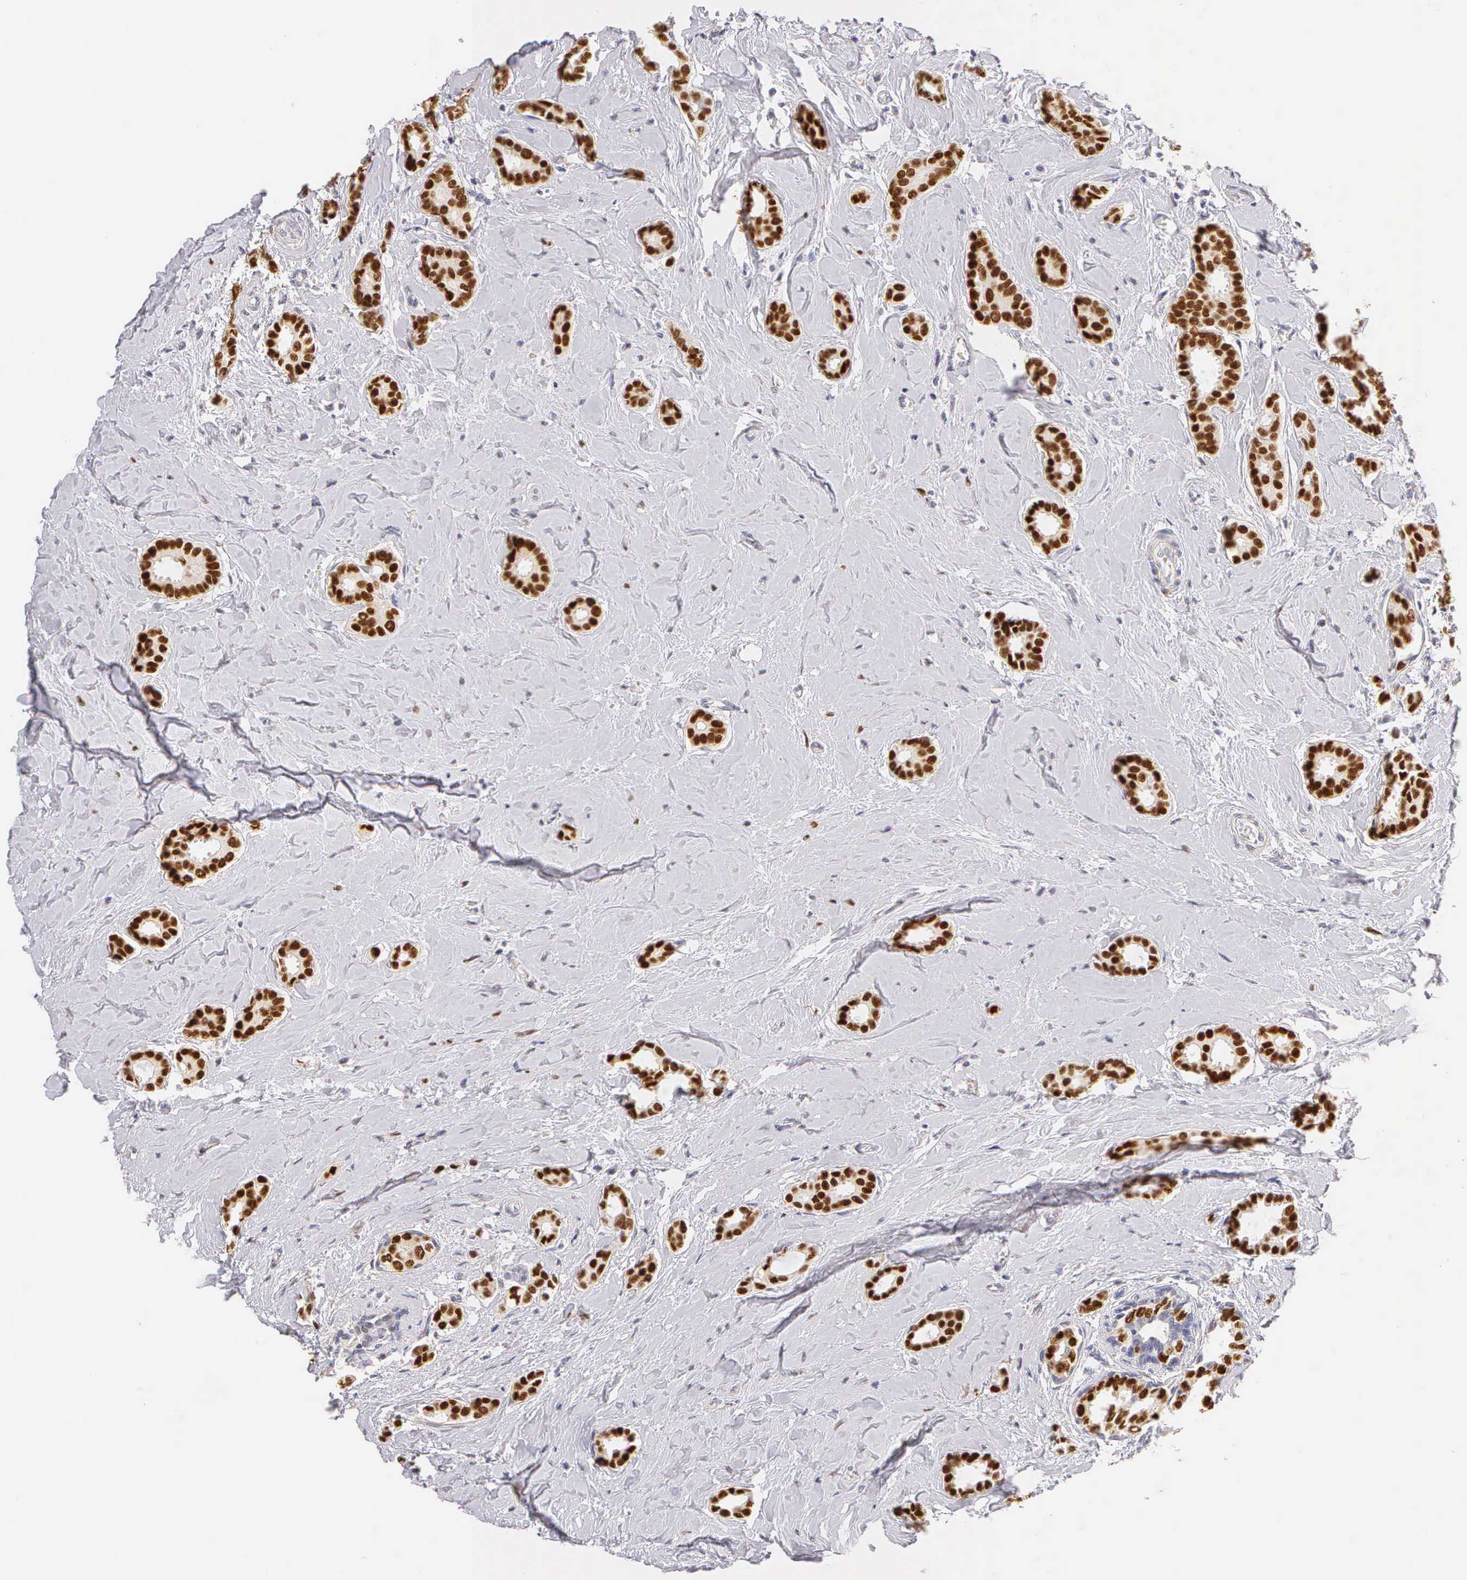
{"staining": {"intensity": "strong", "quantity": ">75%", "location": "nuclear"}, "tissue": "breast cancer", "cell_type": "Tumor cells", "image_type": "cancer", "snomed": [{"axis": "morphology", "description": "Duct carcinoma"}, {"axis": "topography", "description": "Breast"}], "caption": "High-power microscopy captured an IHC histopathology image of breast cancer, revealing strong nuclear expression in approximately >75% of tumor cells.", "gene": "ESR1", "patient": {"sex": "female", "age": 50}}